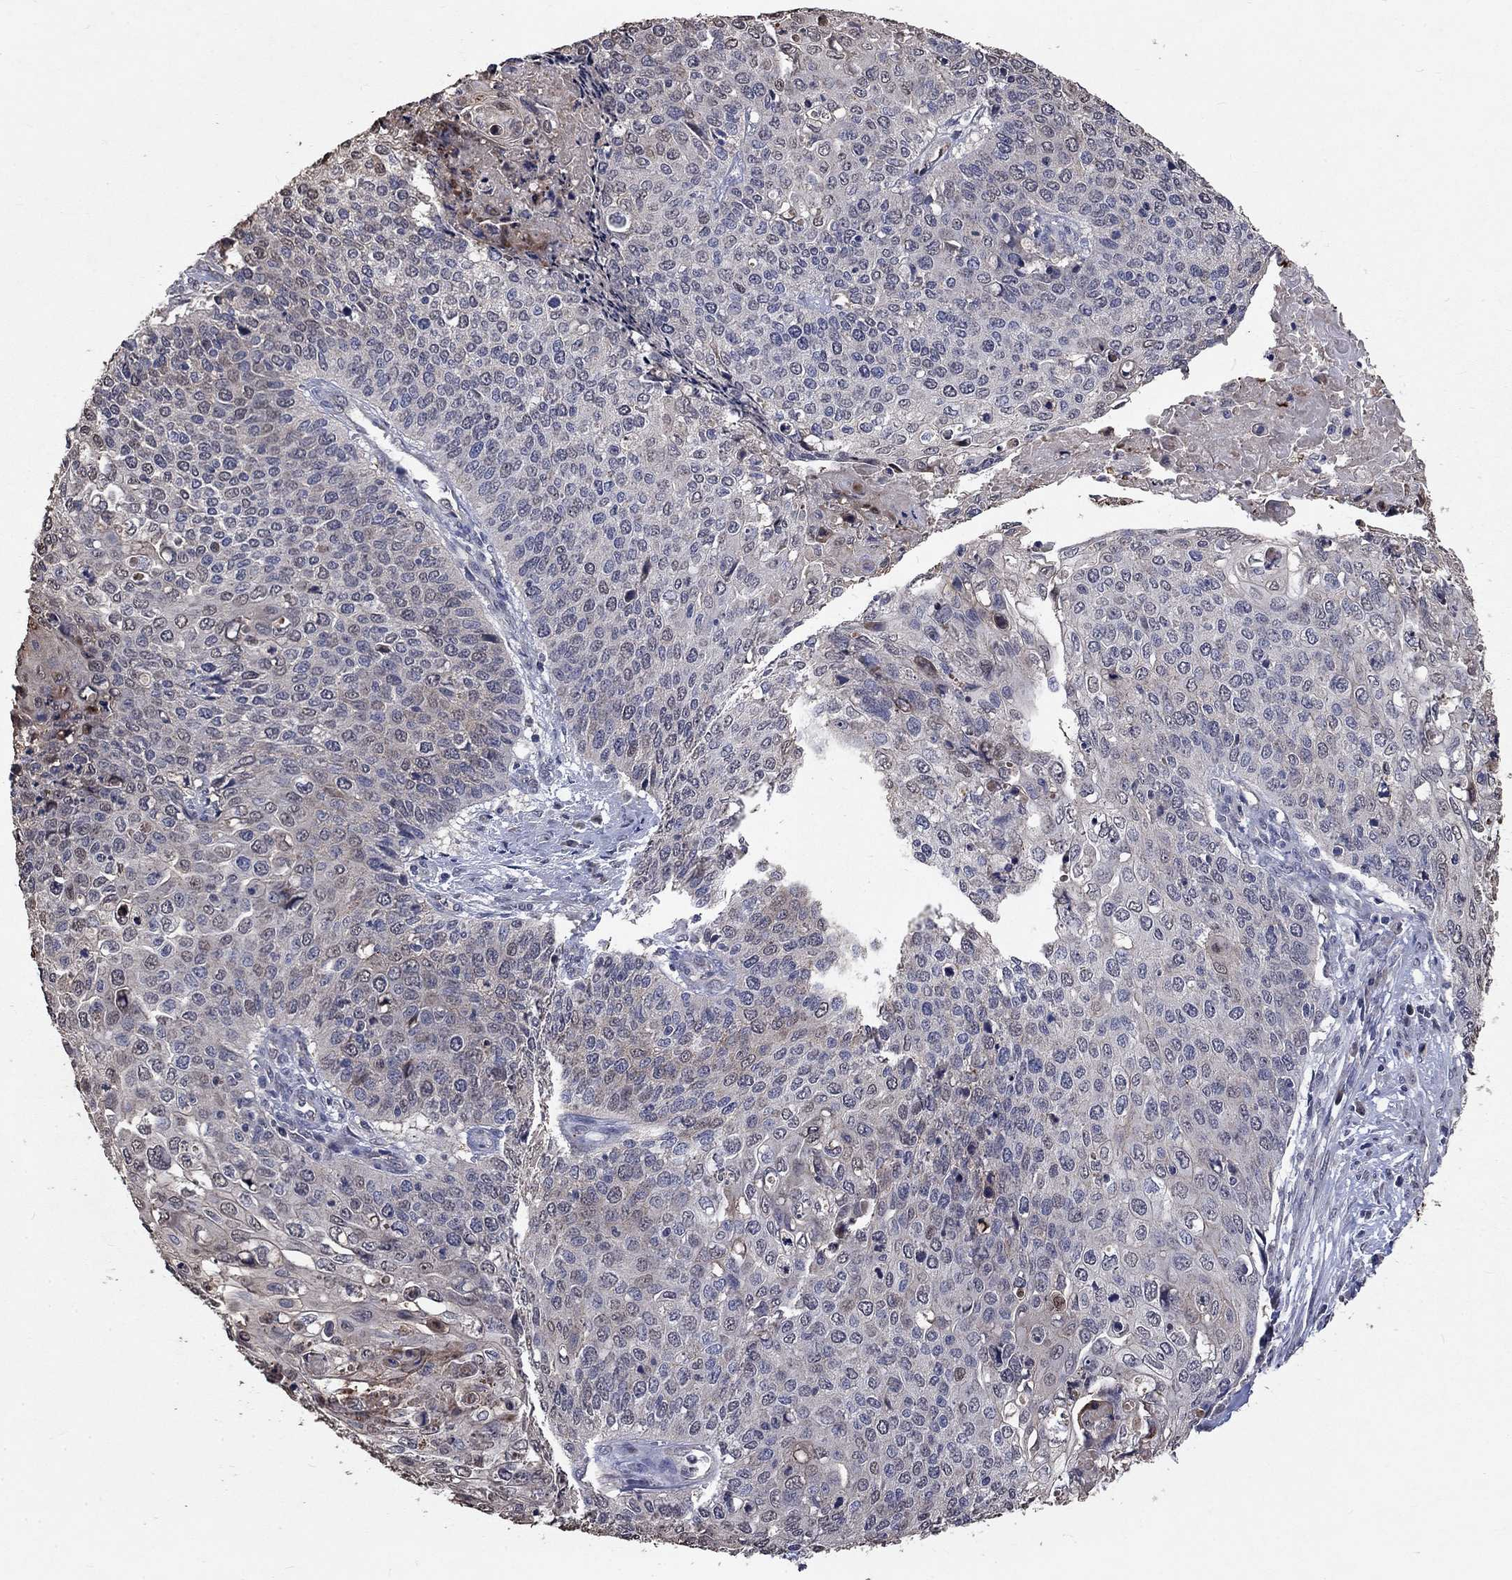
{"staining": {"intensity": "negative", "quantity": "none", "location": "none"}, "tissue": "cervical cancer", "cell_type": "Tumor cells", "image_type": "cancer", "snomed": [{"axis": "morphology", "description": "Squamous cell carcinoma, NOS"}, {"axis": "topography", "description": "Cervix"}], "caption": "Immunohistochemistry (IHC) photomicrograph of neoplastic tissue: human cervical cancer stained with DAB exhibits no significant protein staining in tumor cells.", "gene": "CHST5", "patient": {"sex": "female", "age": 39}}